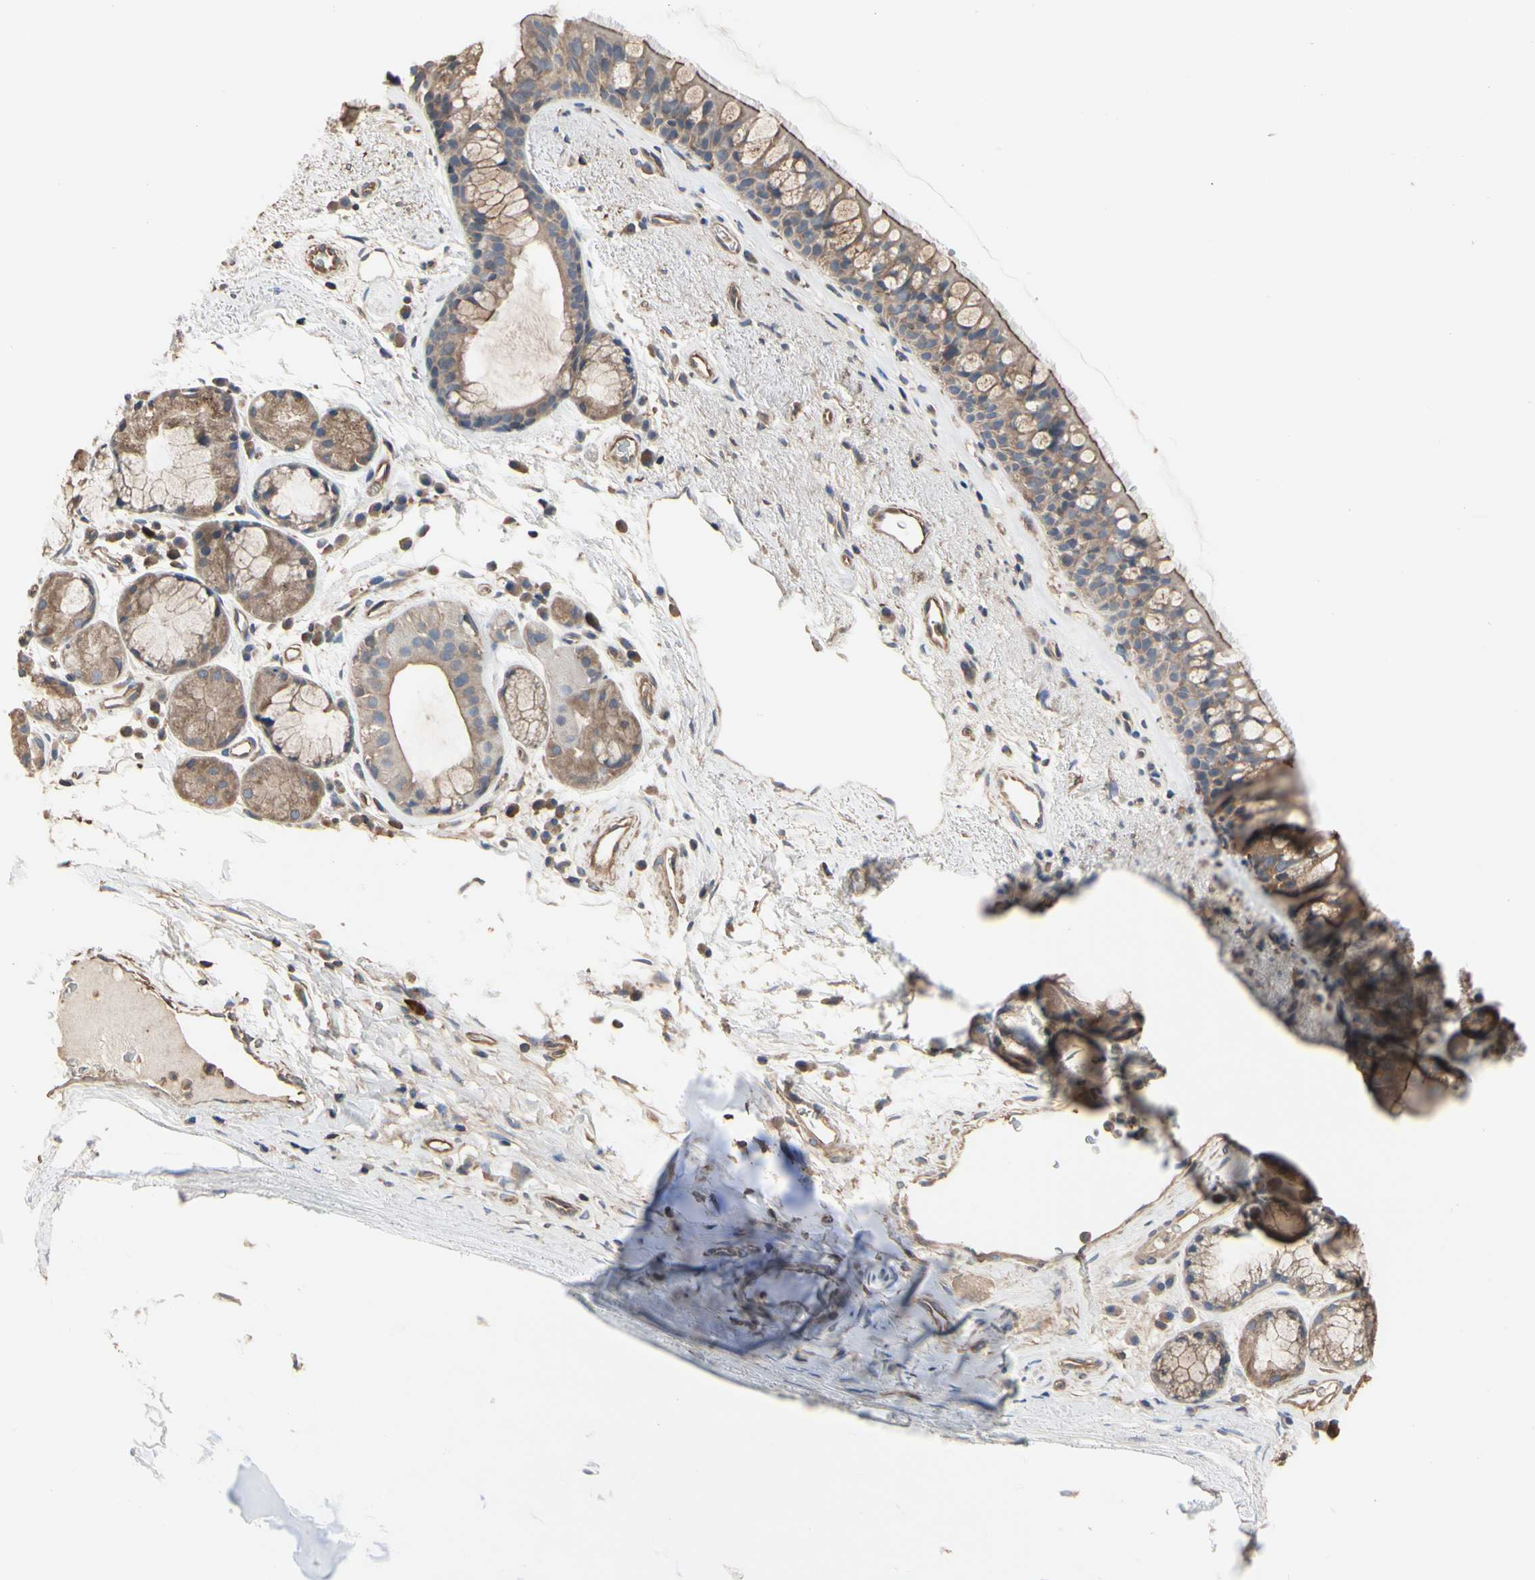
{"staining": {"intensity": "moderate", "quantity": ">75%", "location": "cytoplasmic/membranous"}, "tissue": "bronchus", "cell_type": "Respiratory epithelial cells", "image_type": "normal", "snomed": [{"axis": "morphology", "description": "Normal tissue, NOS"}, {"axis": "topography", "description": "Bronchus"}], "caption": "Immunohistochemistry (IHC) staining of unremarkable bronchus, which reveals medium levels of moderate cytoplasmic/membranous expression in about >75% of respiratory epithelial cells indicating moderate cytoplasmic/membranous protein expression. The staining was performed using DAB (brown) for protein detection and nuclei were counterstained in hematoxylin (blue).", "gene": "PDZK1", "patient": {"sex": "female", "age": 54}}